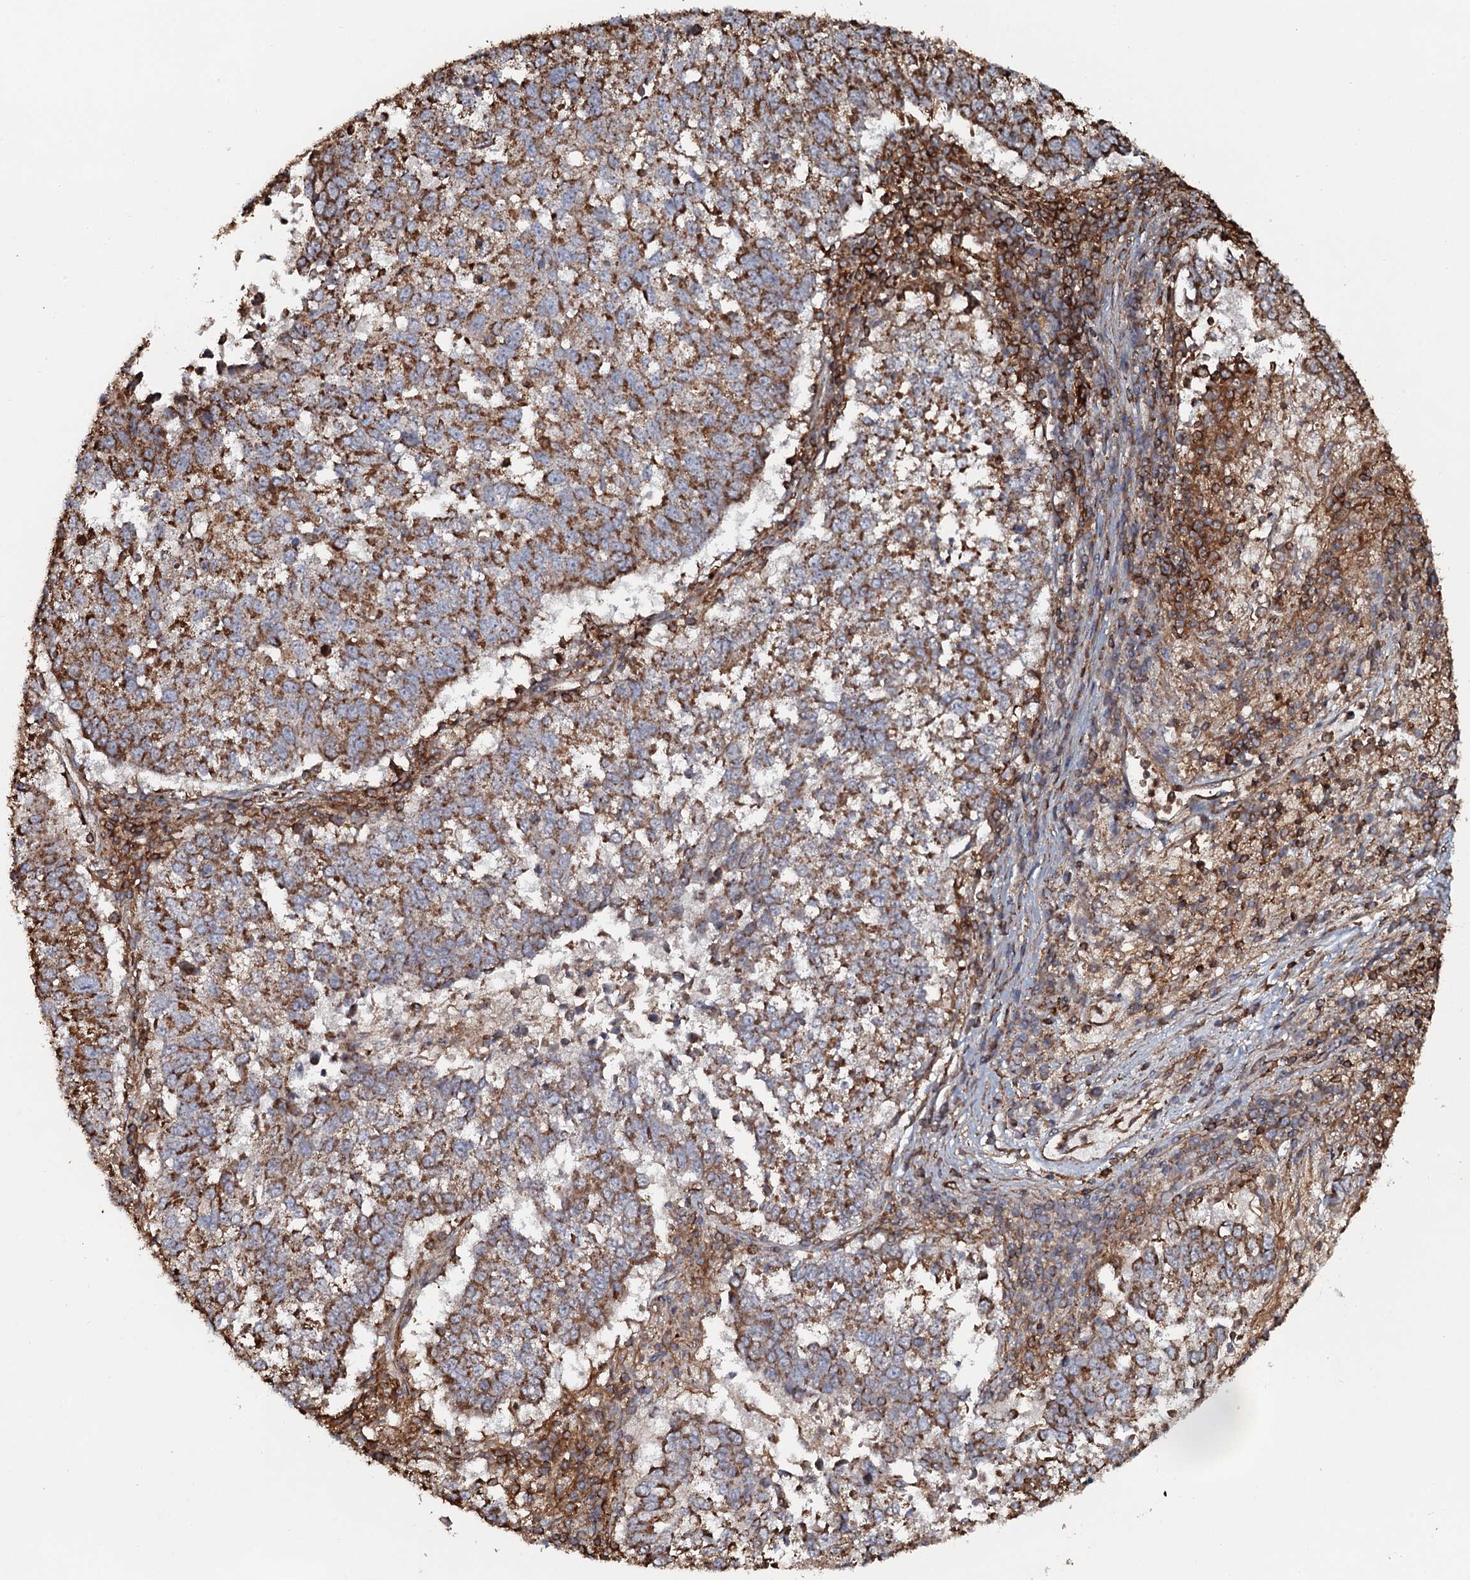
{"staining": {"intensity": "moderate", "quantity": ">75%", "location": "cytoplasmic/membranous"}, "tissue": "lung cancer", "cell_type": "Tumor cells", "image_type": "cancer", "snomed": [{"axis": "morphology", "description": "Squamous cell carcinoma, NOS"}, {"axis": "topography", "description": "Lung"}], "caption": "This micrograph reveals lung cancer stained with immunohistochemistry to label a protein in brown. The cytoplasmic/membranous of tumor cells show moderate positivity for the protein. Nuclei are counter-stained blue.", "gene": "VWA8", "patient": {"sex": "male", "age": 73}}